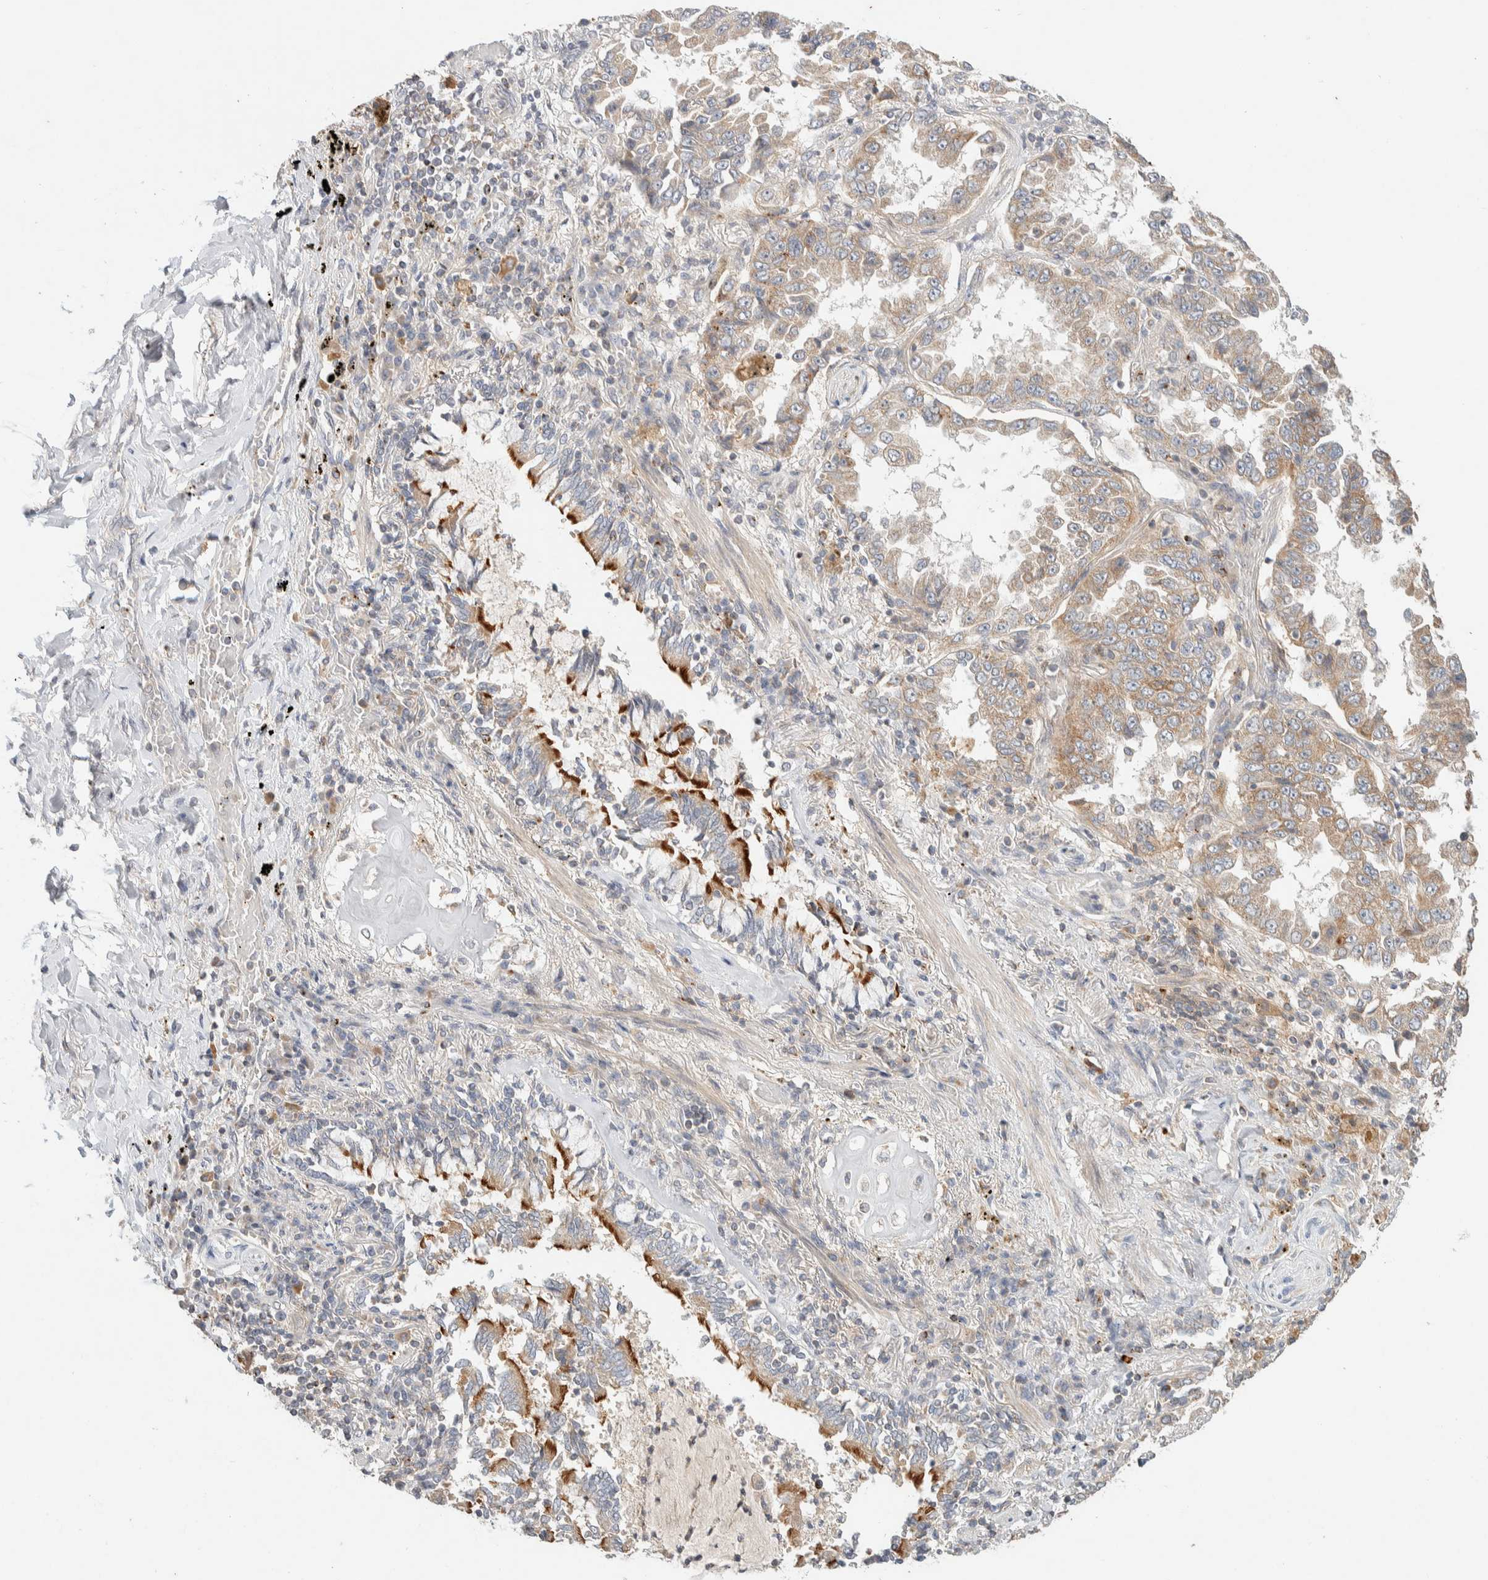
{"staining": {"intensity": "weak", "quantity": ">75%", "location": "cytoplasmic/membranous"}, "tissue": "lung cancer", "cell_type": "Tumor cells", "image_type": "cancer", "snomed": [{"axis": "morphology", "description": "Adenocarcinoma, NOS"}, {"axis": "topography", "description": "Lung"}], "caption": "A high-resolution photomicrograph shows immunohistochemistry (IHC) staining of adenocarcinoma (lung), which reveals weak cytoplasmic/membranous positivity in about >75% of tumor cells. (DAB IHC, brown staining for protein, blue staining for nuclei).", "gene": "KIF9", "patient": {"sex": "female", "age": 51}}